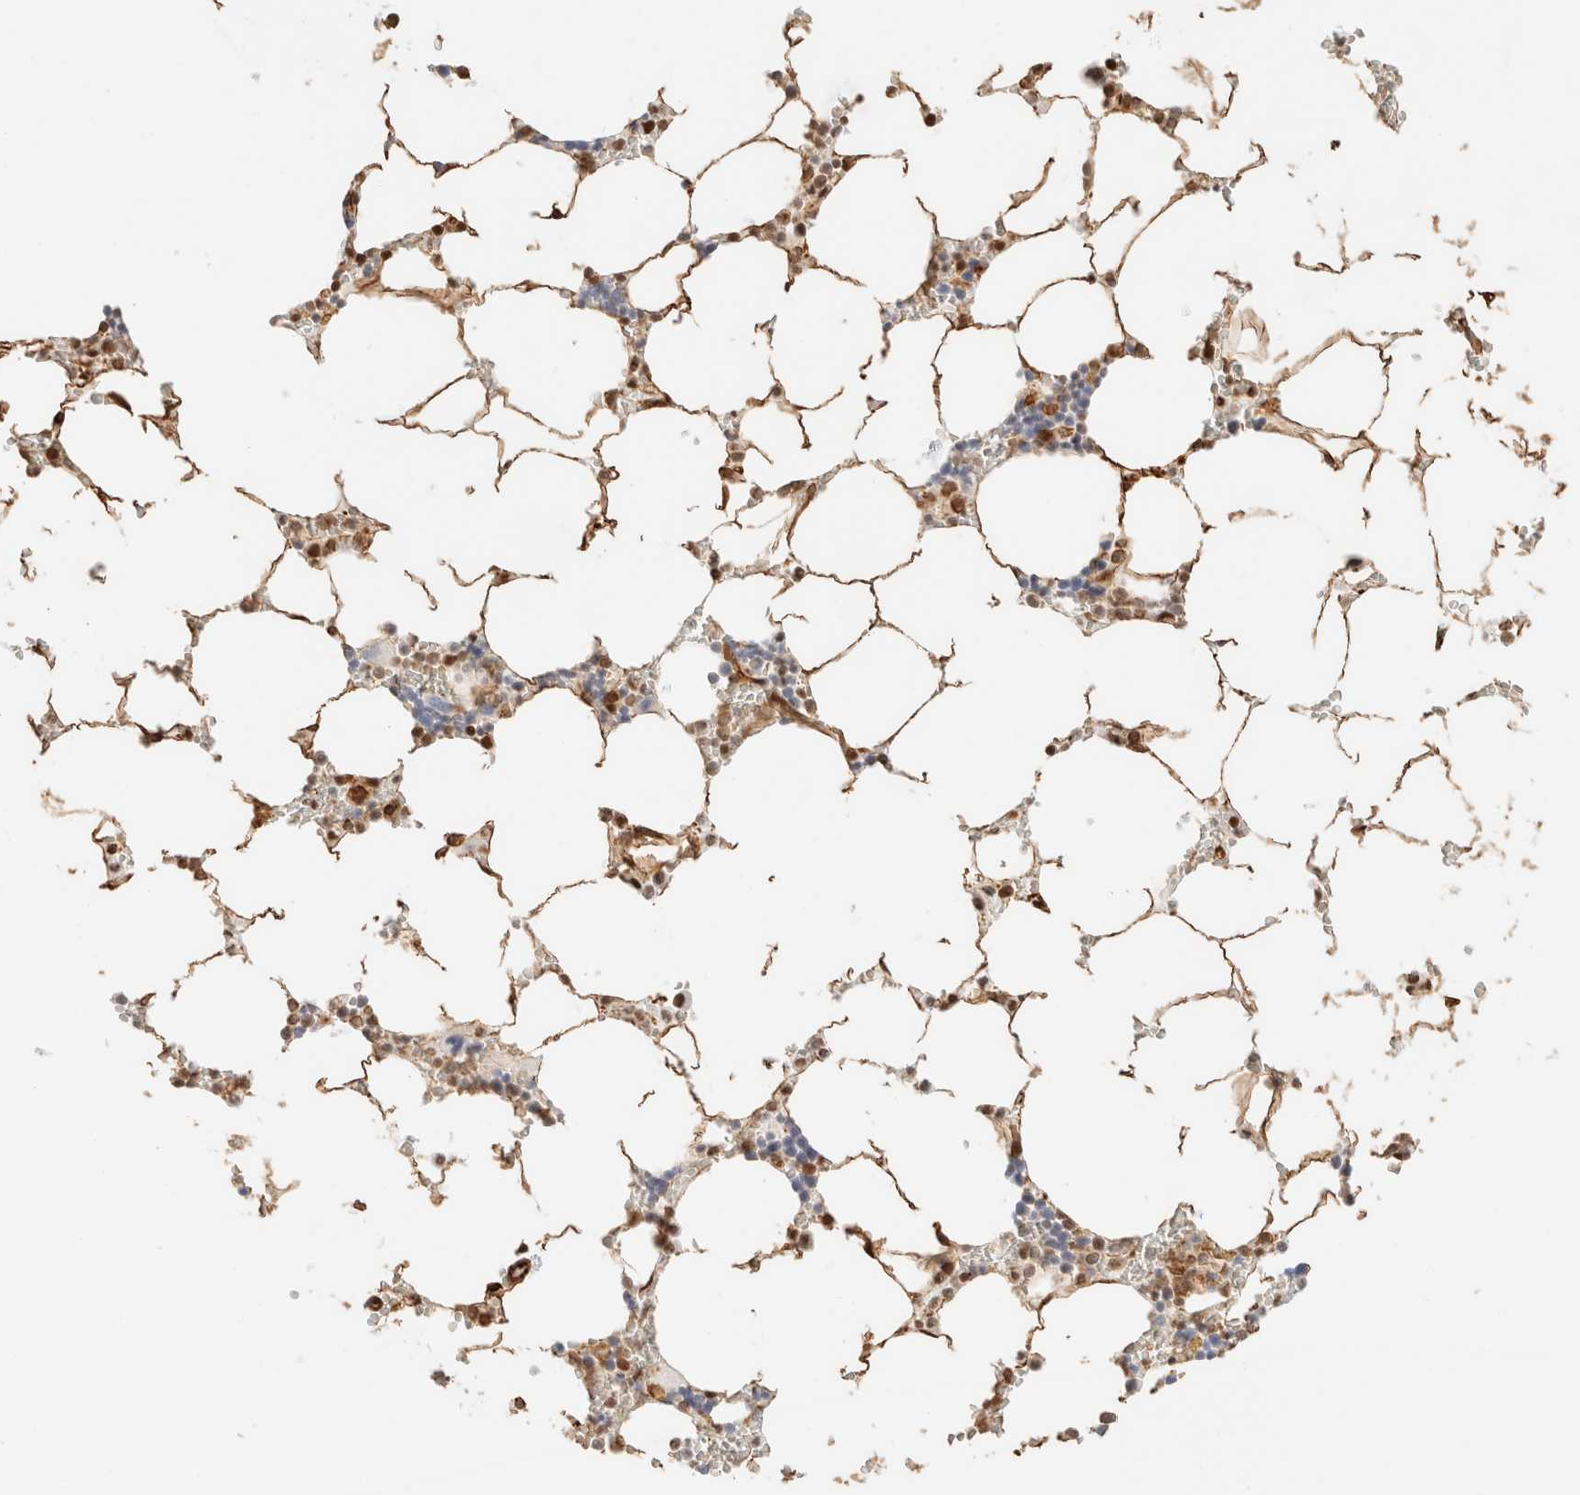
{"staining": {"intensity": "moderate", "quantity": "25%-75%", "location": "nuclear"}, "tissue": "bone marrow", "cell_type": "Hematopoietic cells", "image_type": "normal", "snomed": [{"axis": "morphology", "description": "Normal tissue, NOS"}, {"axis": "topography", "description": "Bone marrow"}], "caption": "IHC of benign human bone marrow demonstrates medium levels of moderate nuclear staining in approximately 25%-75% of hematopoietic cells. Immunohistochemistry (ihc) stains the protein in brown and the nuclei are stained blue.", "gene": "ARID5A", "patient": {"sex": "male", "age": 70}}